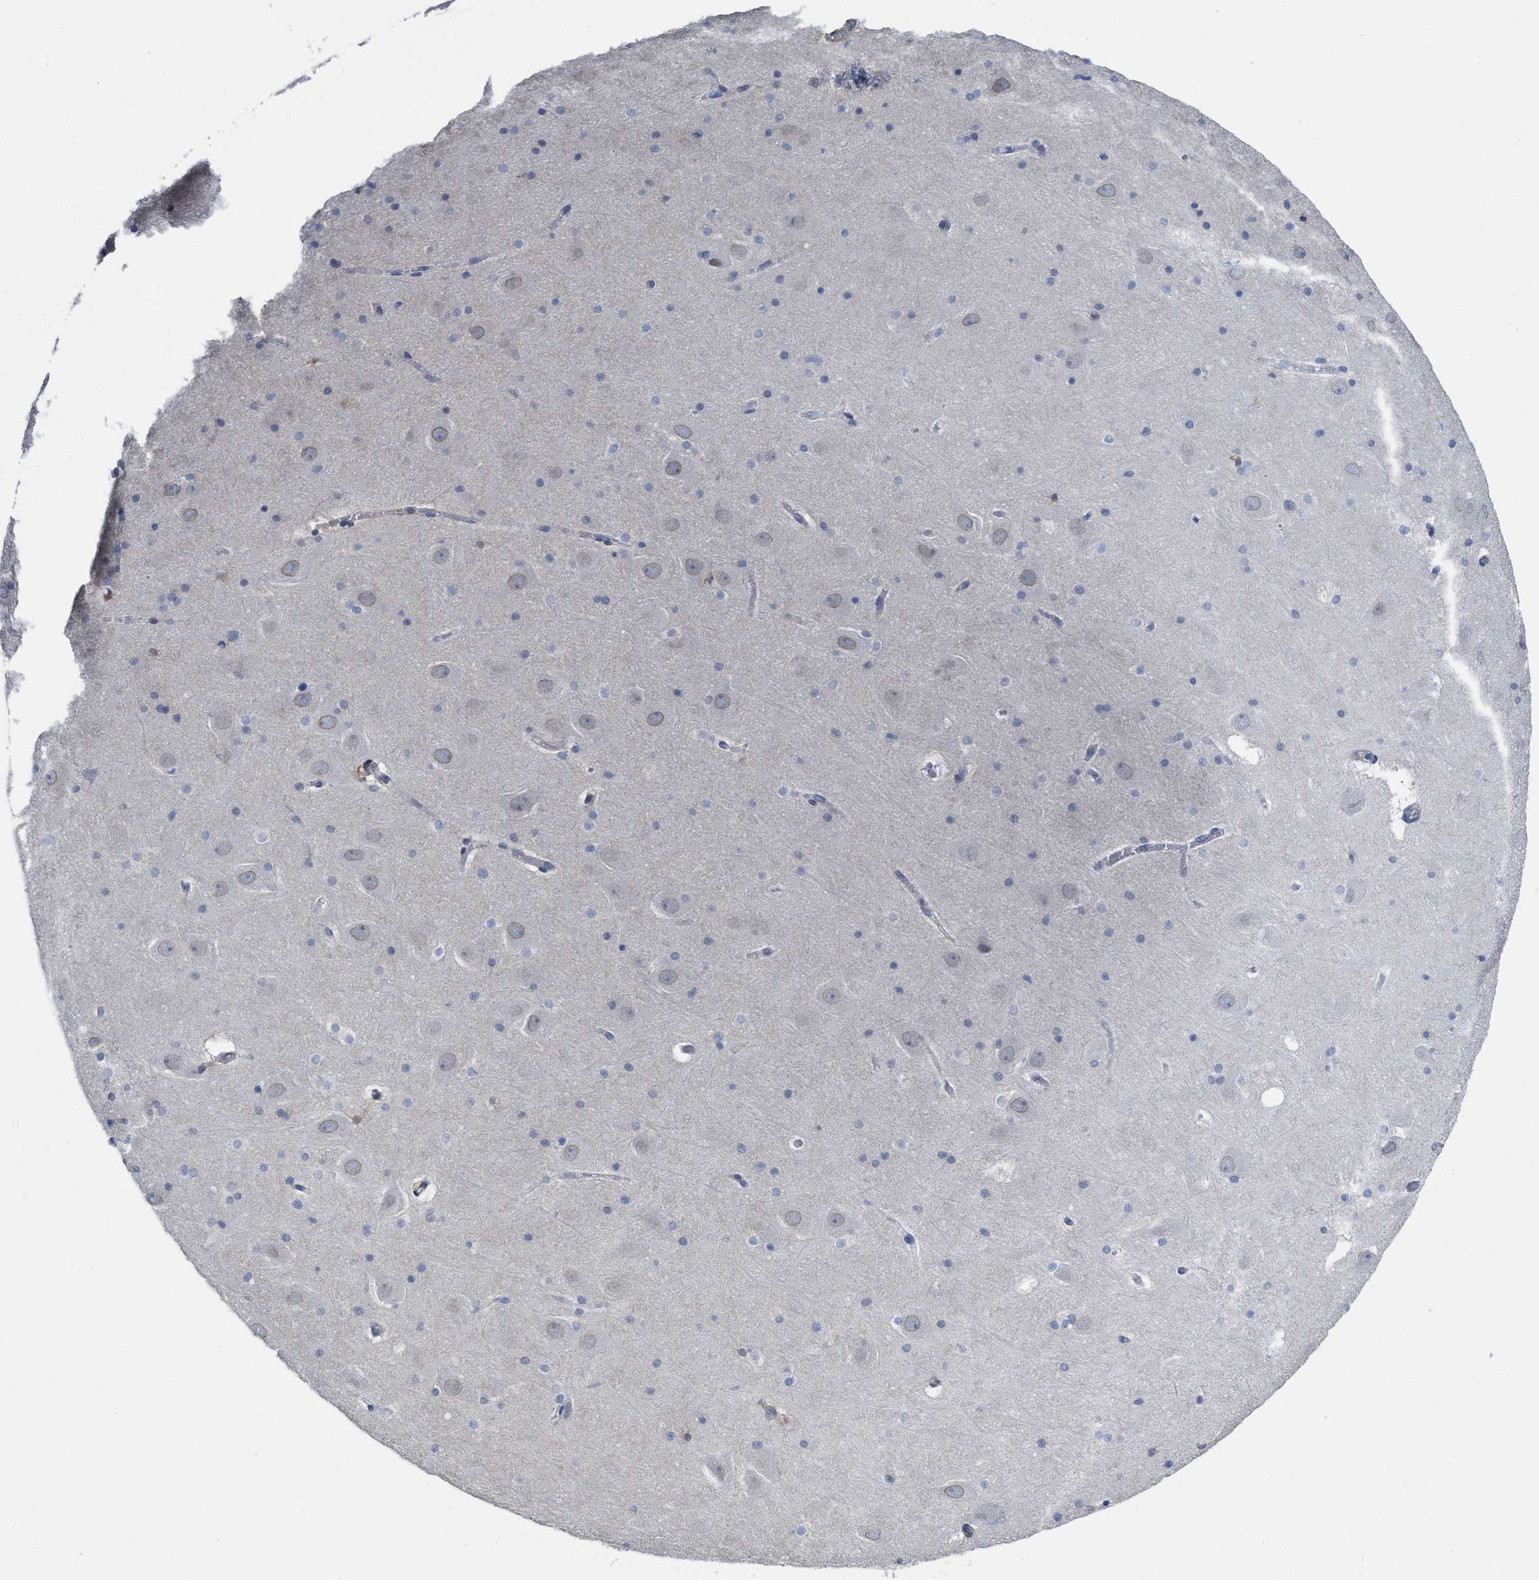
{"staining": {"intensity": "negative", "quantity": "none", "location": "none"}, "tissue": "hippocampus", "cell_type": "Glial cells", "image_type": "normal", "snomed": [{"axis": "morphology", "description": "Normal tissue, NOS"}, {"axis": "topography", "description": "Hippocampus"}], "caption": "A photomicrograph of hippocampus stained for a protein reveals no brown staining in glial cells. Nuclei are stained in blue.", "gene": "ACKR1", "patient": {"sex": "male", "age": 45}}